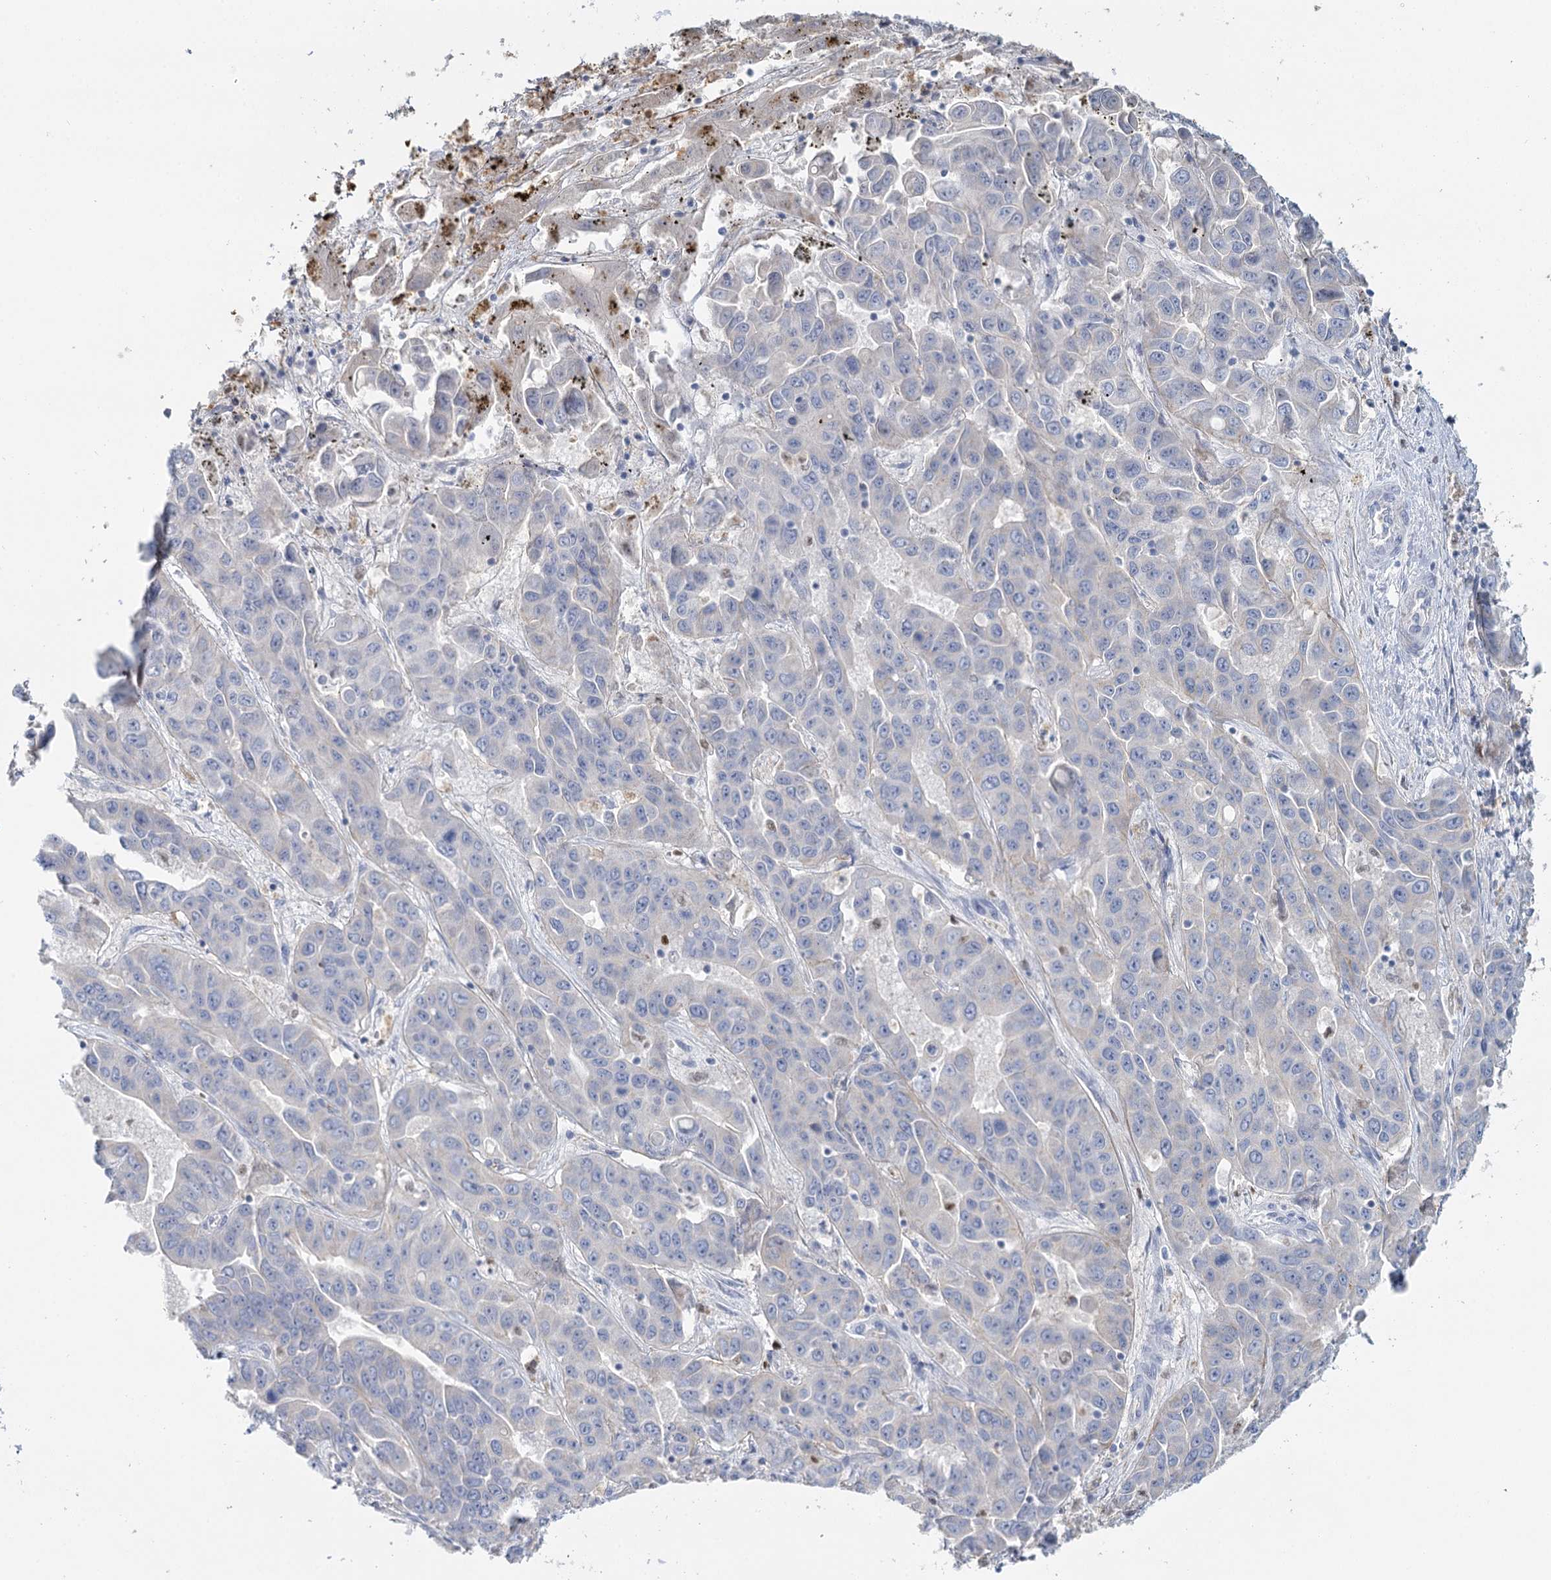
{"staining": {"intensity": "negative", "quantity": "none", "location": "none"}, "tissue": "liver cancer", "cell_type": "Tumor cells", "image_type": "cancer", "snomed": [{"axis": "morphology", "description": "Cholangiocarcinoma"}, {"axis": "topography", "description": "Liver"}], "caption": "Micrograph shows no significant protein staining in tumor cells of liver cancer (cholangiocarcinoma).", "gene": "IGSF3", "patient": {"sex": "female", "age": 52}}